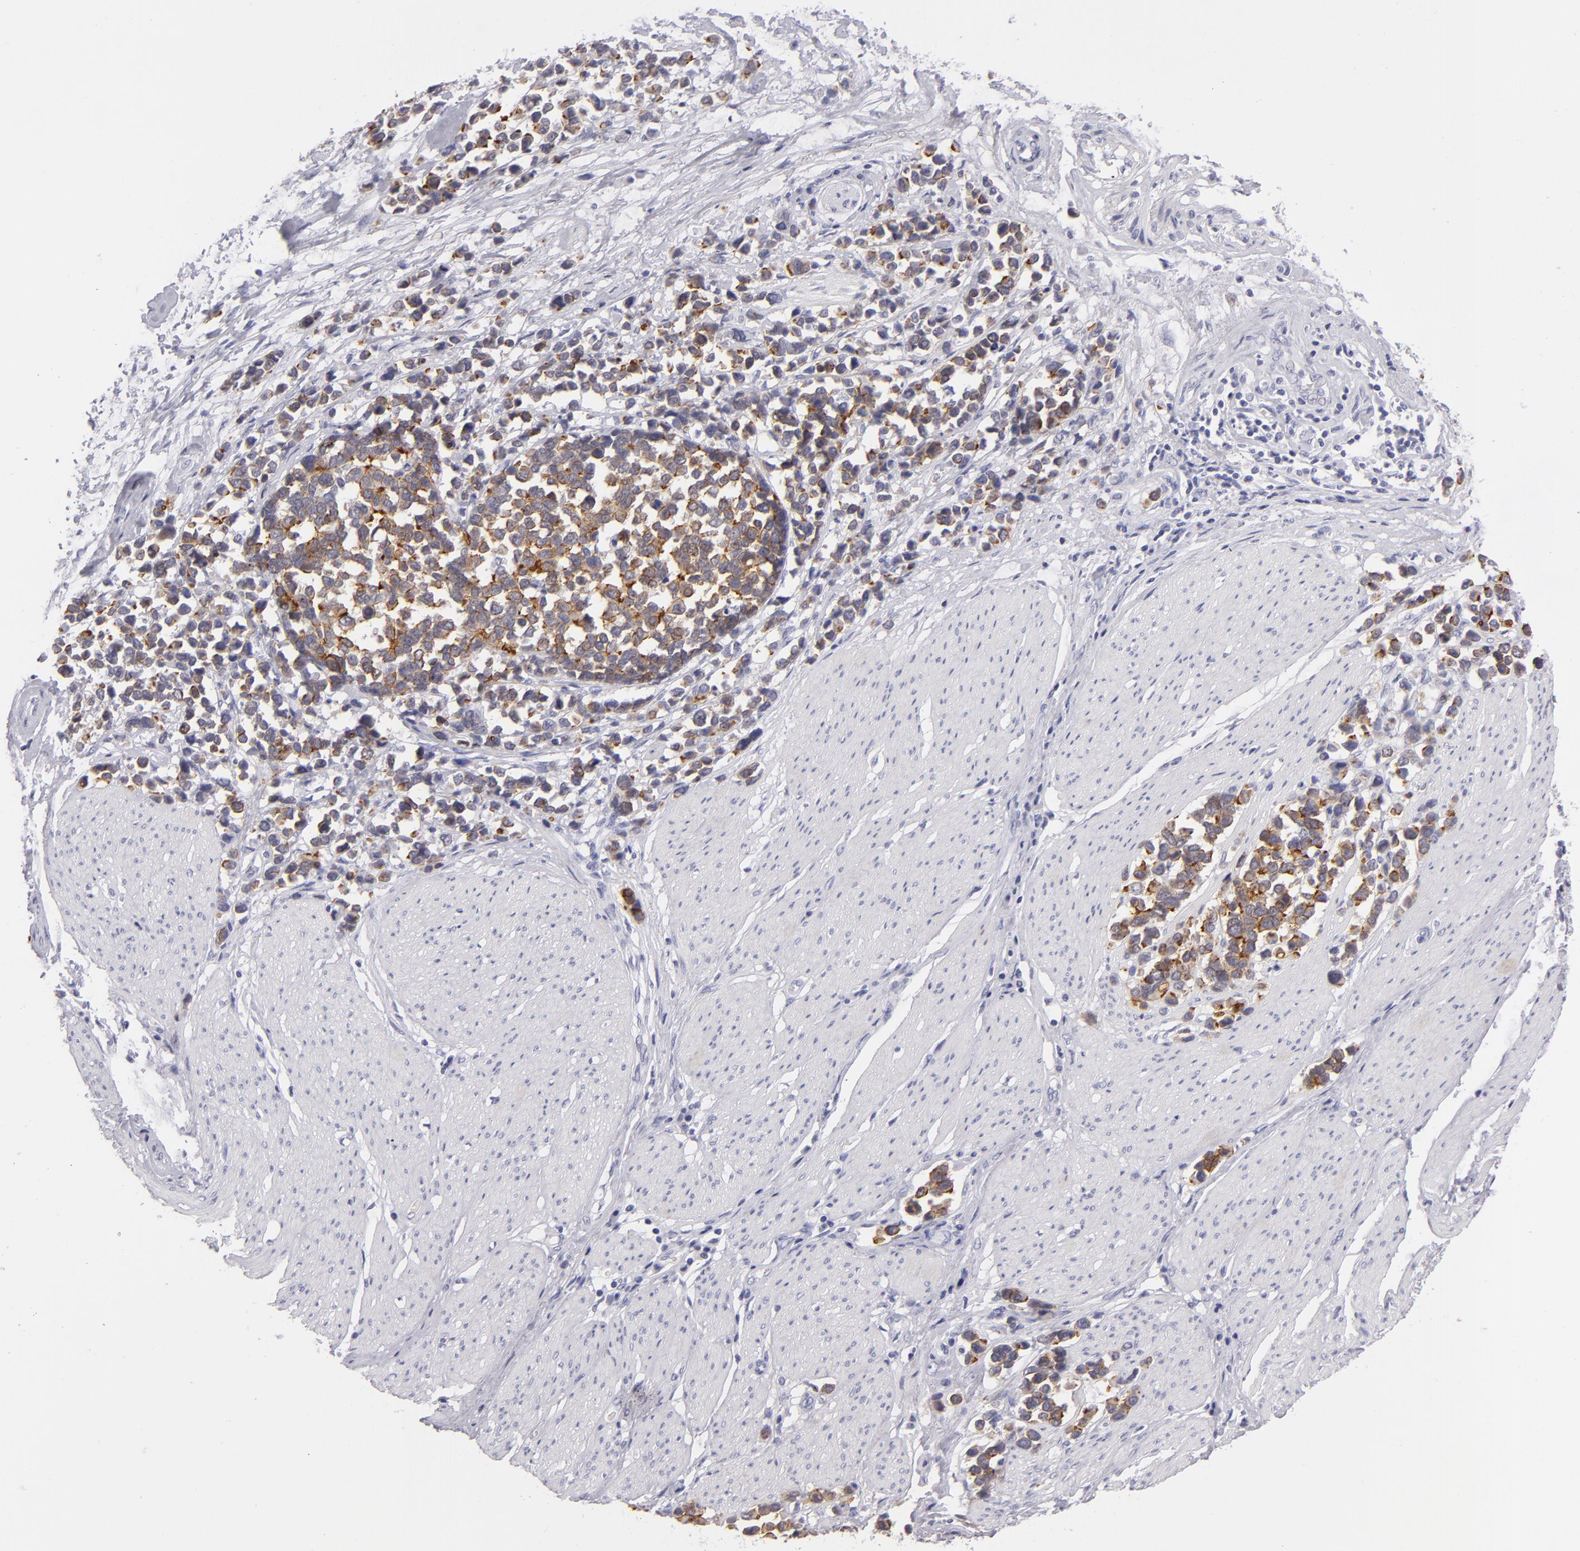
{"staining": {"intensity": "moderate", "quantity": ">75%", "location": "cytoplasmic/membranous"}, "tissue": "stomach cancer", "cell_type": "Tumor cells", "image_type": "cancer", "snomed": [{"axis": "morphology", "description": "Adenocarcinoma, NOS"}, {"axis": "topography", "description": "Stomach, upper"}], "caption": "DAB (3,3'-diaminobenzidine) immunohistochemical staining of human stomach cancer exhibits moderate cytoplasmic/membranous protein staining in approximately >75% of tumor cells.", "gene": "VIL1", "patient": {"sex": "male", "age": 71}}